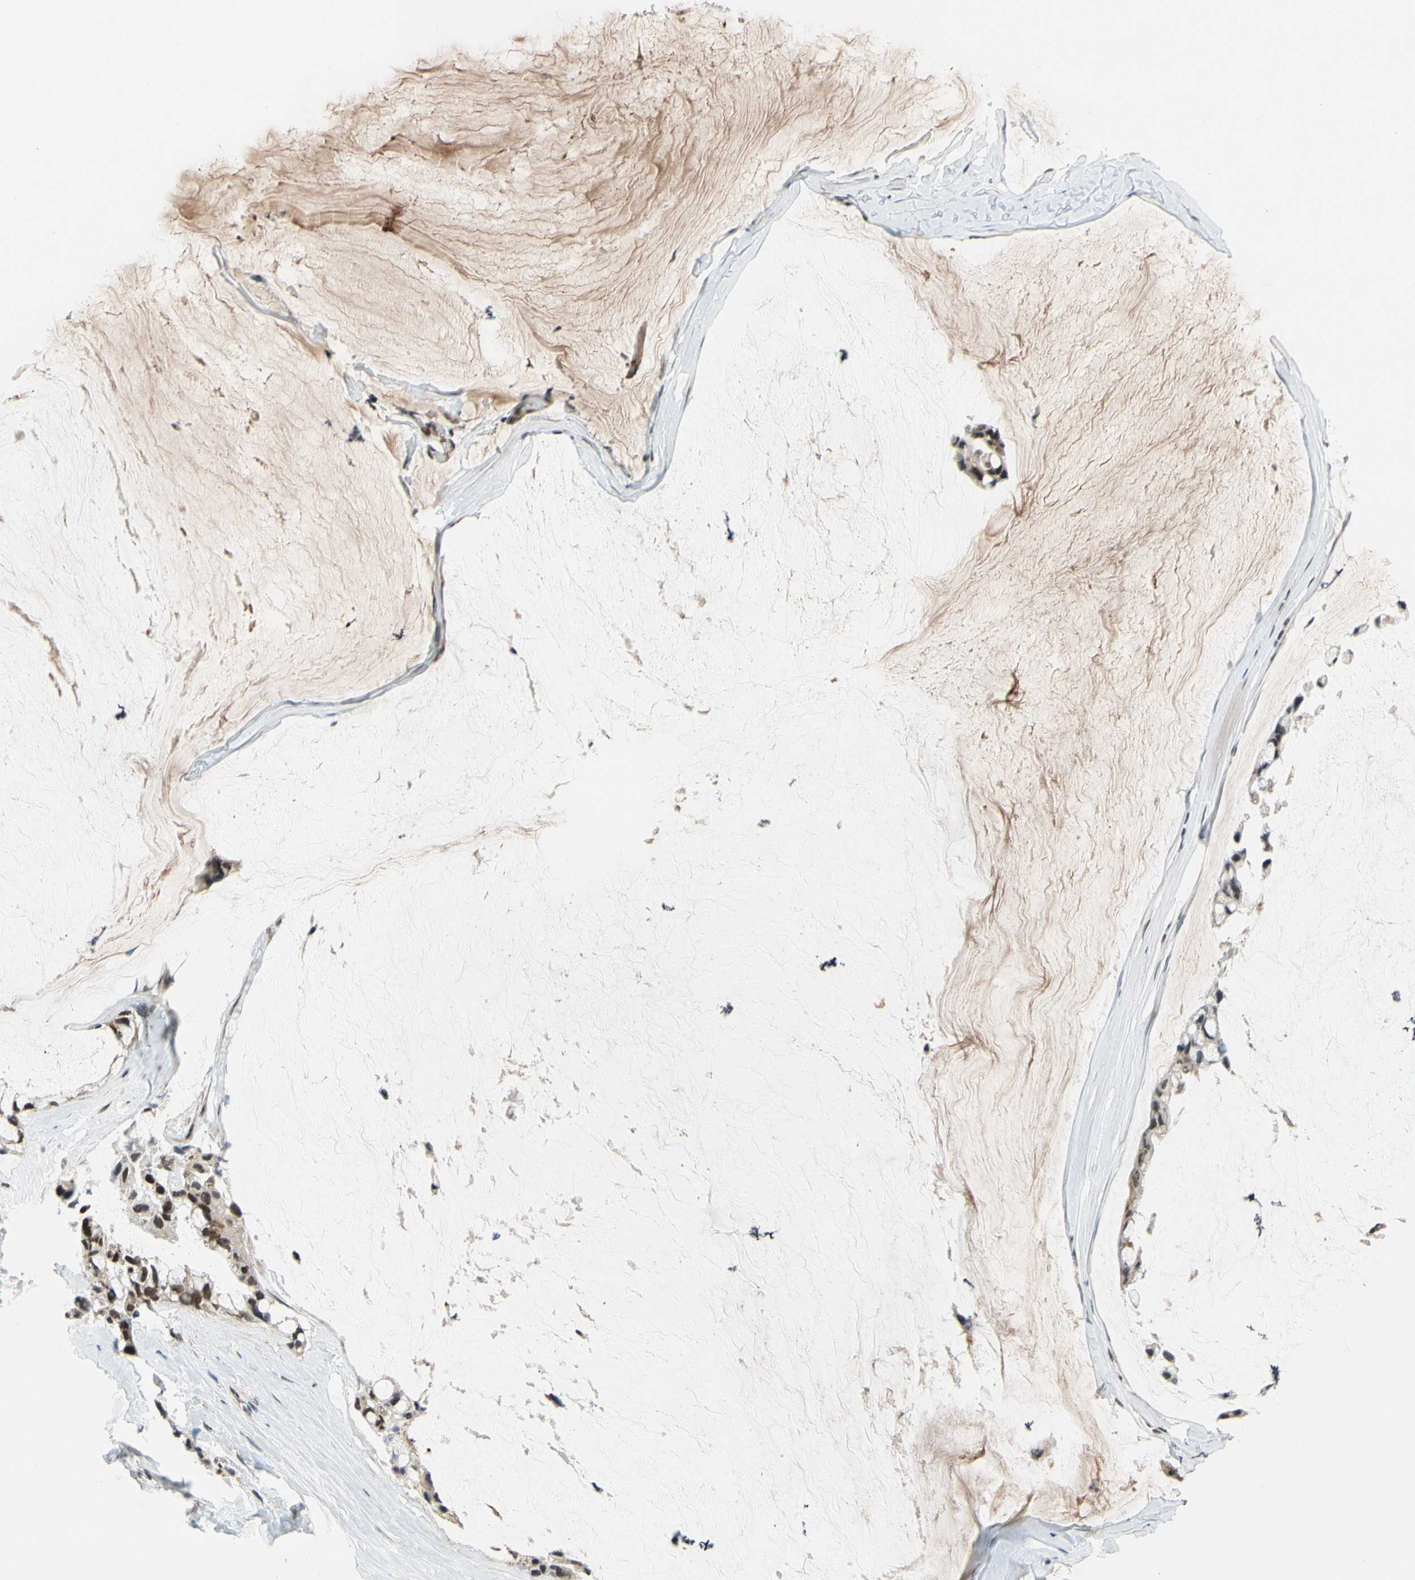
{"staining": {"intensity": "moderate", "quantity": ">75%", "location": "cytoplasmic/membranous,nuclear"}, "tissue": "ovarian cancer", "cell_type": "Tumor cells", "image_type": "cancer", "snomed": [{"axis": "morphology", "description": "Cystadenocarcinoma, mucinous, NOS"}, {"axis": "topography", "description": "Ovary"}], "caption": "Protein analysis of ovarian cancer tissue shows moderate cytoplasmic/membranous and nuclear positivity in approximately >75% of tumor cells.", "gene": "POGZ", "patient": {"sex": "female", "age": 39}}